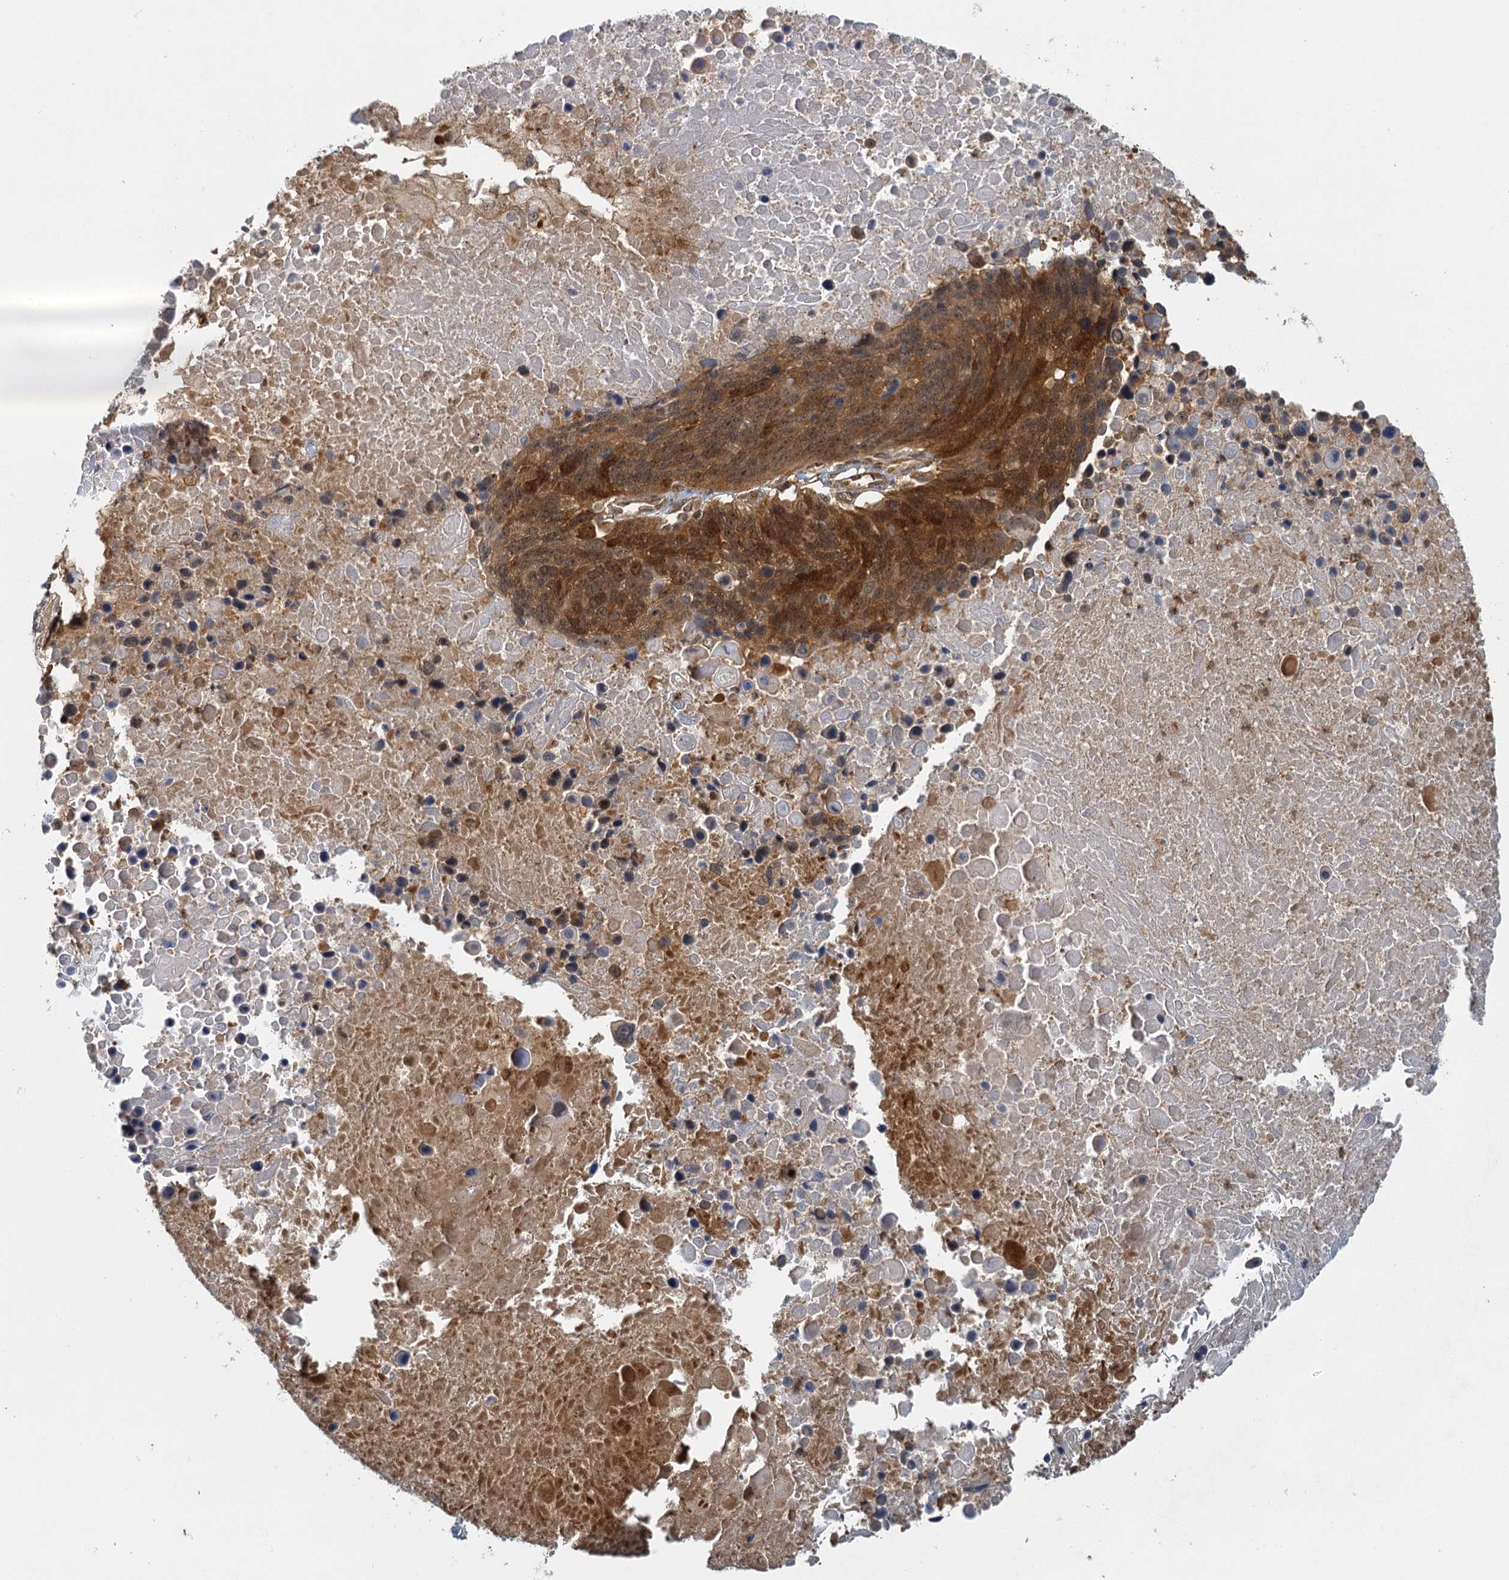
{"staining": {"intensity": "strong", "quantity": ">75%", "location": "cytoplasmic/membranous,nuclear"}, "tissue": "lung cancer", "cell_type": "Tumor cells", "image_type": "cancer", "snomed": [{"axis": "morphology", "description": "Normal tissue, NOS"}, {"axis": "morphology", "description": "Squamous cell carcinoma, NOS"}, {"axis": "topography", "description": "Lymph node"}, {"axis": "topography", "description": "Lung"}], "caption": "This is an image of IHC staining of lung squamous cell carcinoma, which shows strong expression in the cytoplasmic/membranous and nuclear of tumor cells.", "gene": "ZNF549", "patient": {"sex": "male", "age": 66}}